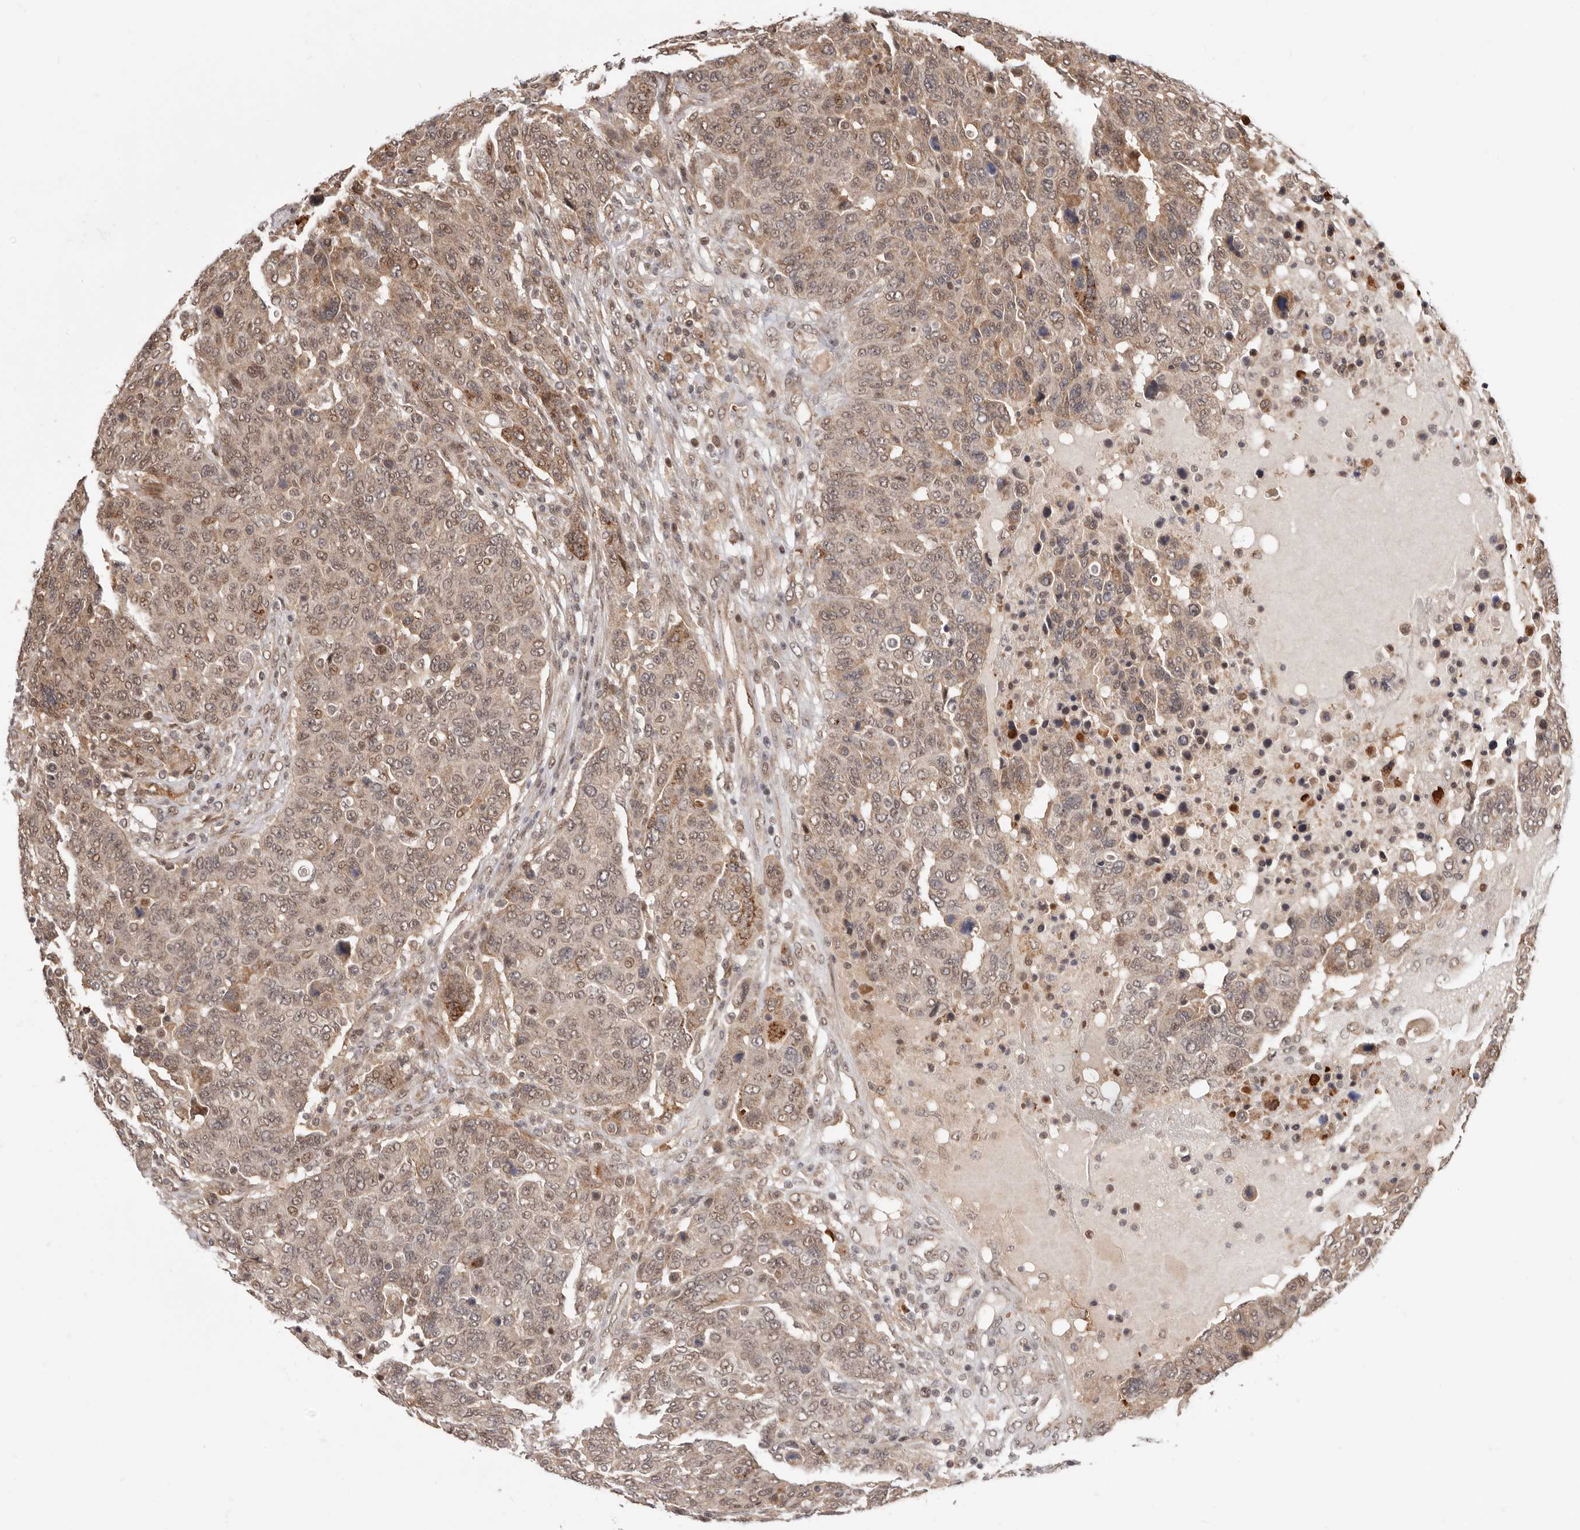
{"staining": {"intensity": "weak", "quantity": ">75%", "location": "cytoplasmic/membranous,nuclear"}, "tissue": "breast cancer", "cell_type": "Tumor cells", "image_type": "cancer", "snomed": [{"axis": "morphology", "description": "Duct carcinoma"}, {"axis": "topography", "description": "Breast"}], "caption": "There is low levels of weak cytoplasmic/membranous and nuclear positivity in tumor cells of breast cancer (infiltrating ductal carcinoma), as demonstrated by immunohistochemical staining (brown color).", "gene": "NCOA3", "patient": {"sex": "female", "age": 37}}